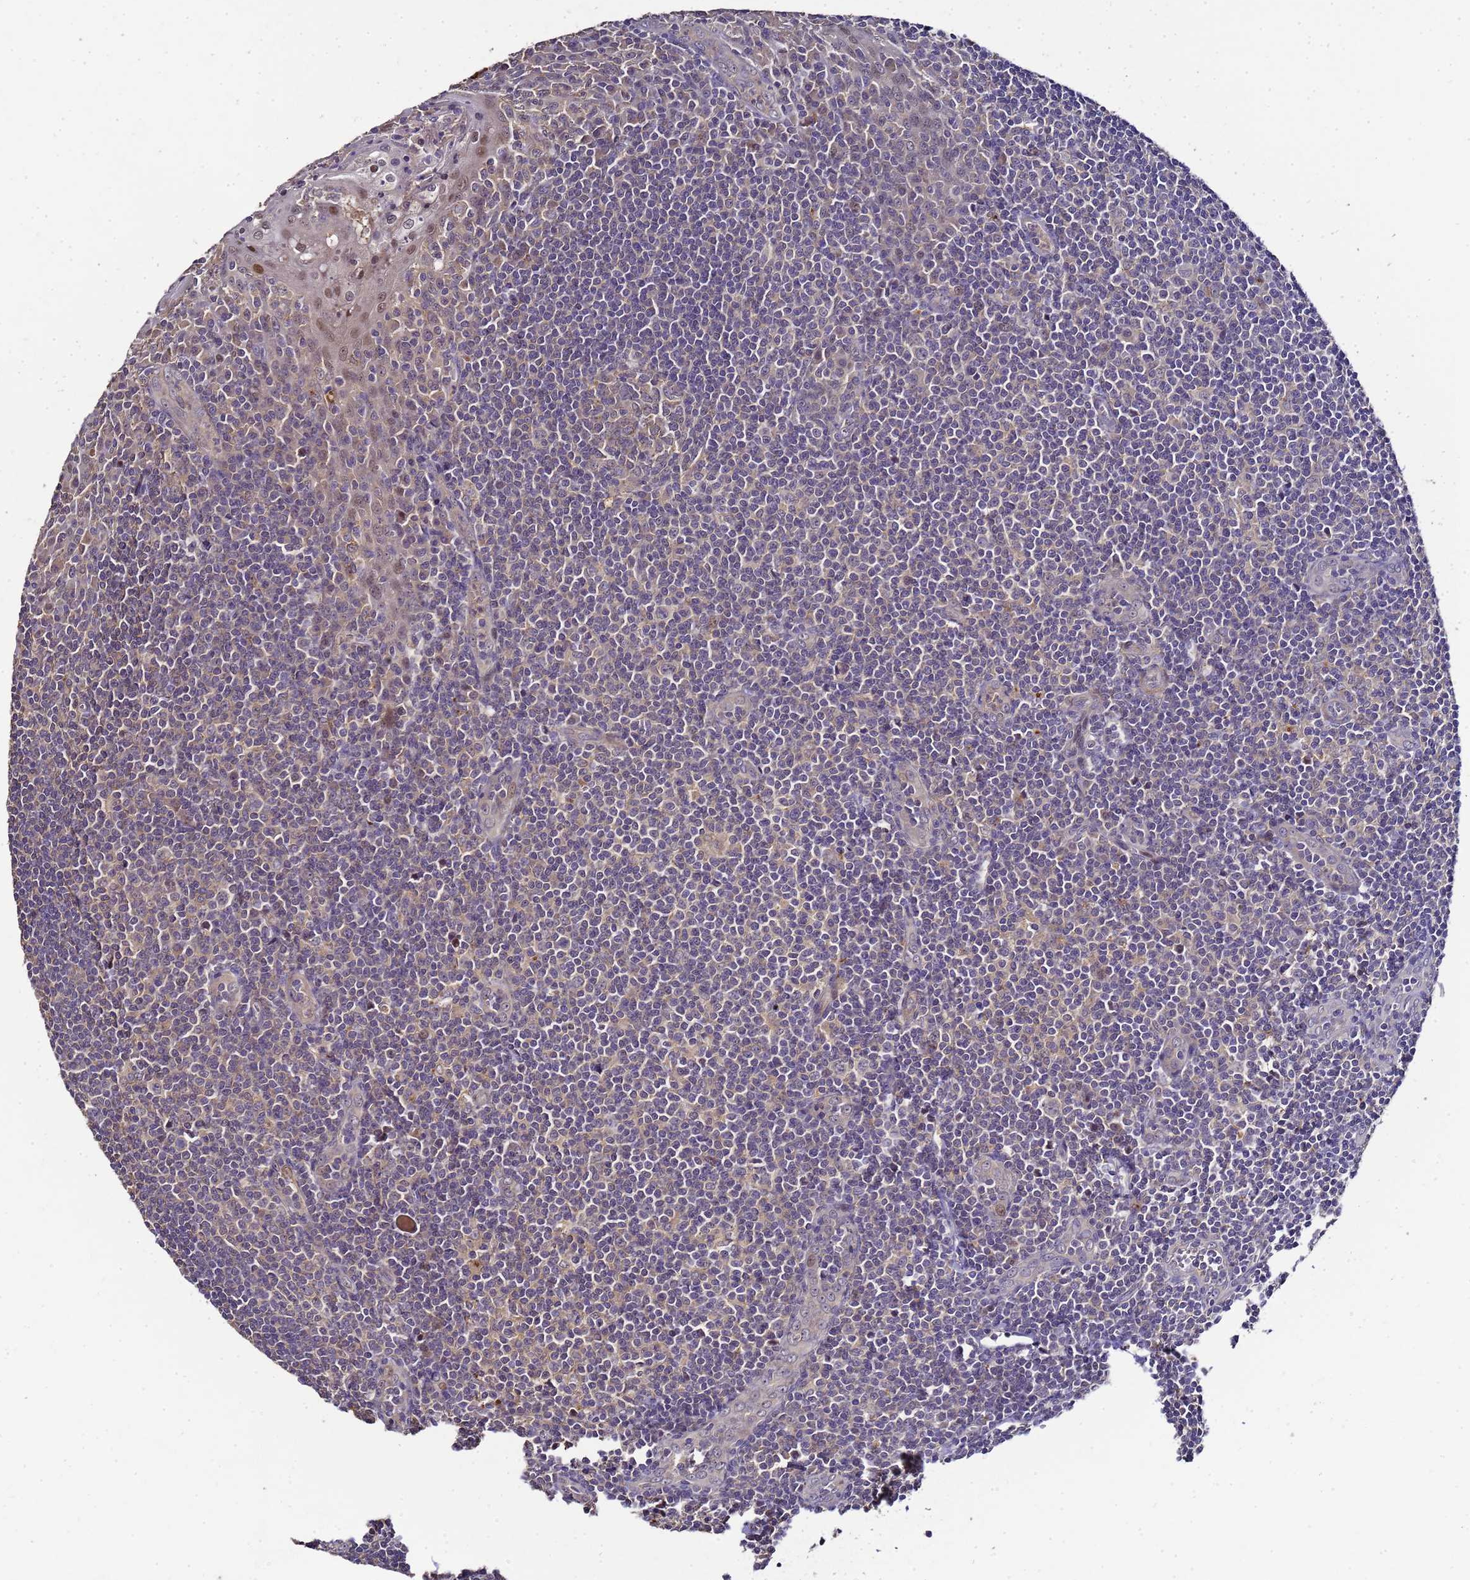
{"staining": {"intensity": "moderate", "quantity": ">75%", "location": "cytoplasmic/membranous"}, "tissue": "tonsil", "cell_type": "Germinal center cells", "image_type": "normal", "snomed": [{"axis": "morphology", "description": "Normal tissue, NOS"}, {"axis": "topography", "description": "Tonsil"}], "caption": "Tonsil stained with IHC reveals moderate cytoplasmic/membranous positivity in approximately >75% of germinal center cells.", "gene": "LGI4", "patient": {"sex": "male", "age": 27}}